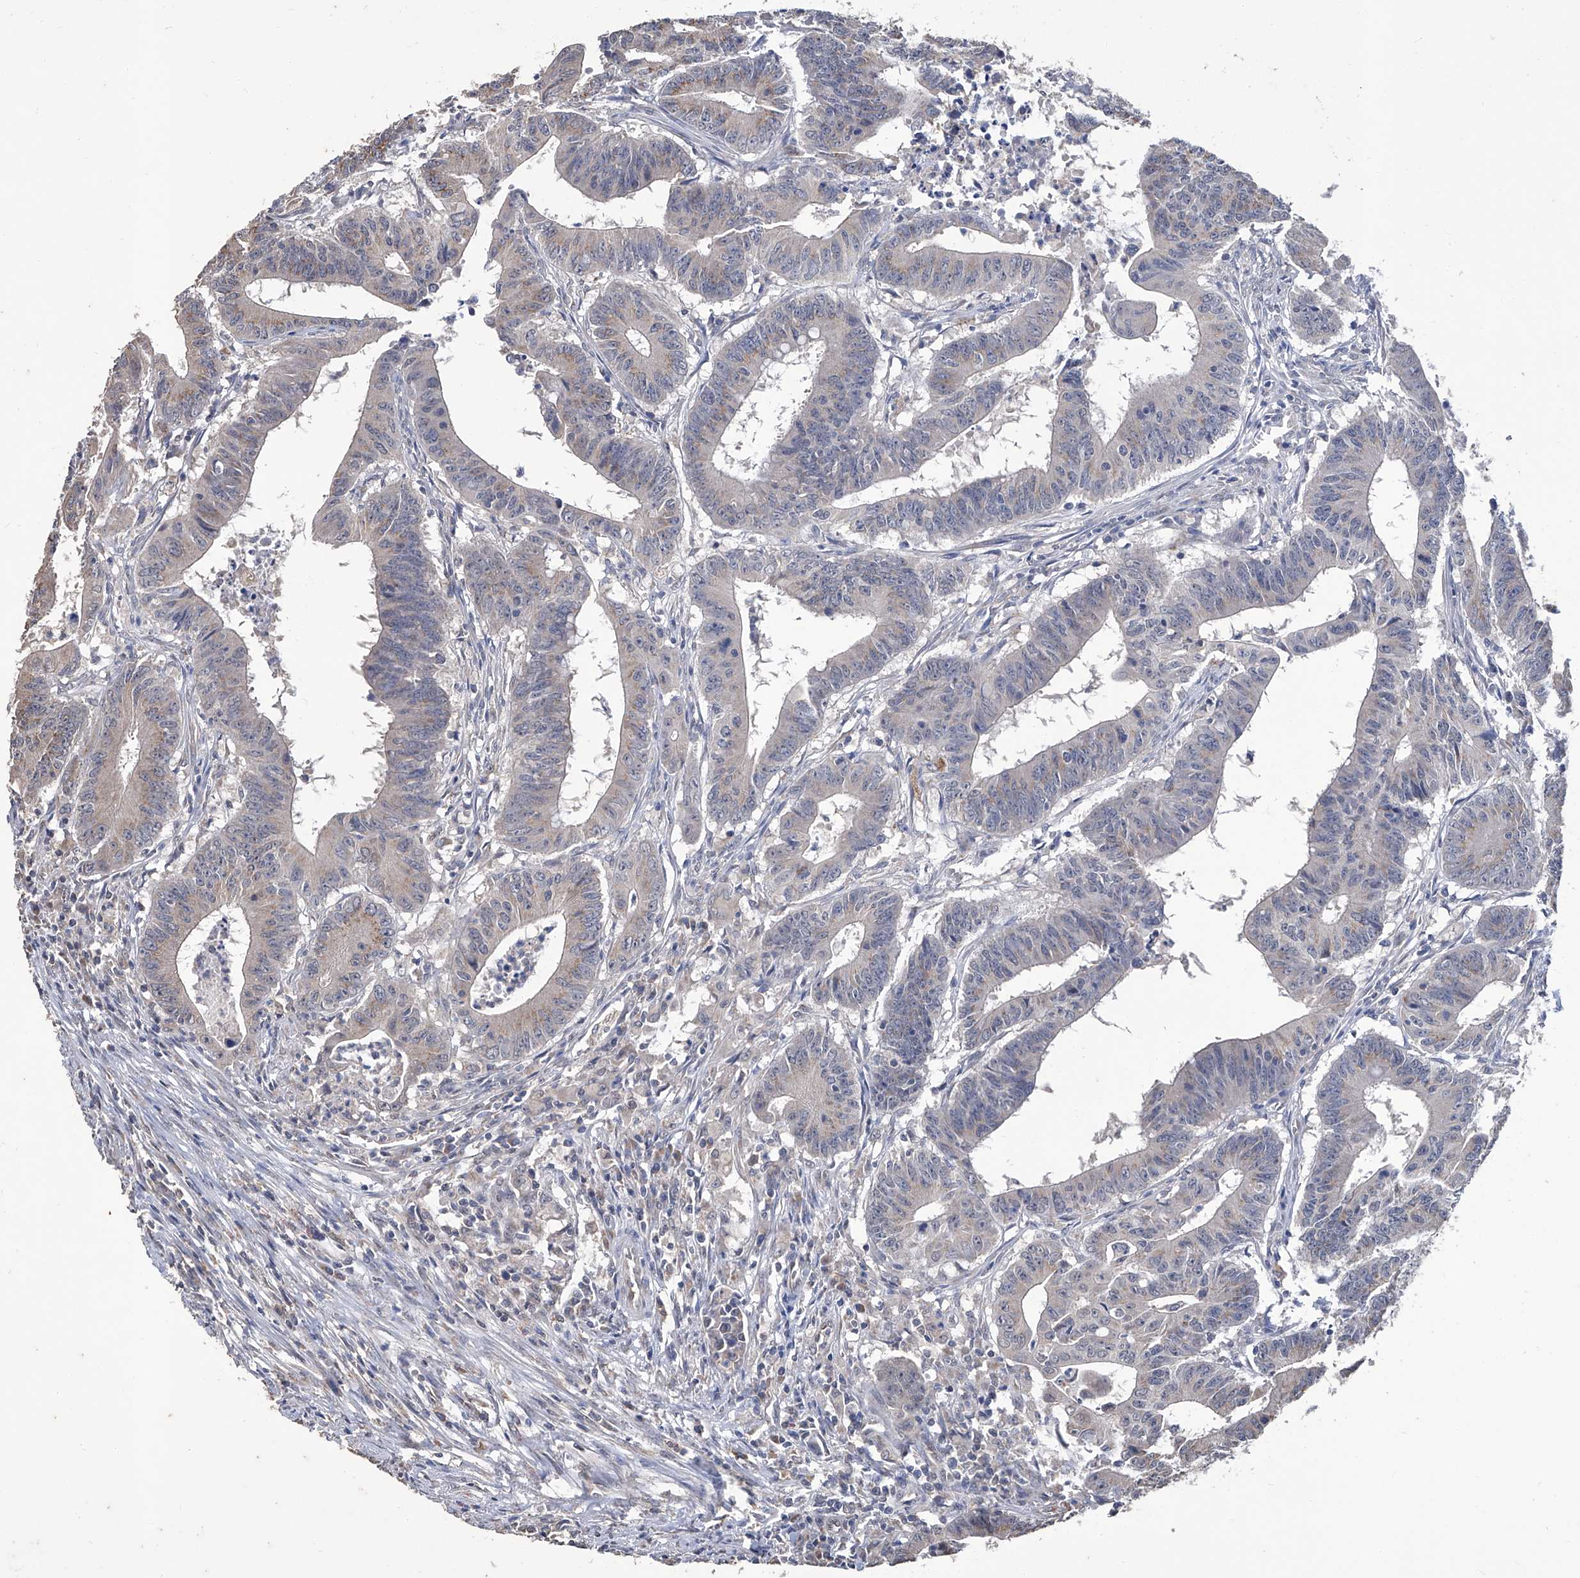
{"staining": {"intensity": "negative", "quantity": "none", "location": "none"}, "tissue": "colorectal cancer", "cell_type": "Tumor cells", "image_type": "cancer", "snomed": [{"axis": "morphology", "description": "Adenocarcinoma, NOS"}, {"axis": "topography", "description": "Colon"}], "caption": "IHC micrograph of neoplastic tissue: human adenocarcinoma (colorectal) stained with DAB reveals no significant protein expression in tumor cells. (DAB (3,3'-diaminobenzidine) immunohistochemistry (IHC) visualized using brightfield microscopy, high magnification).", "gene": "GPT", "patient": {"sex": "male", "age": 45}}